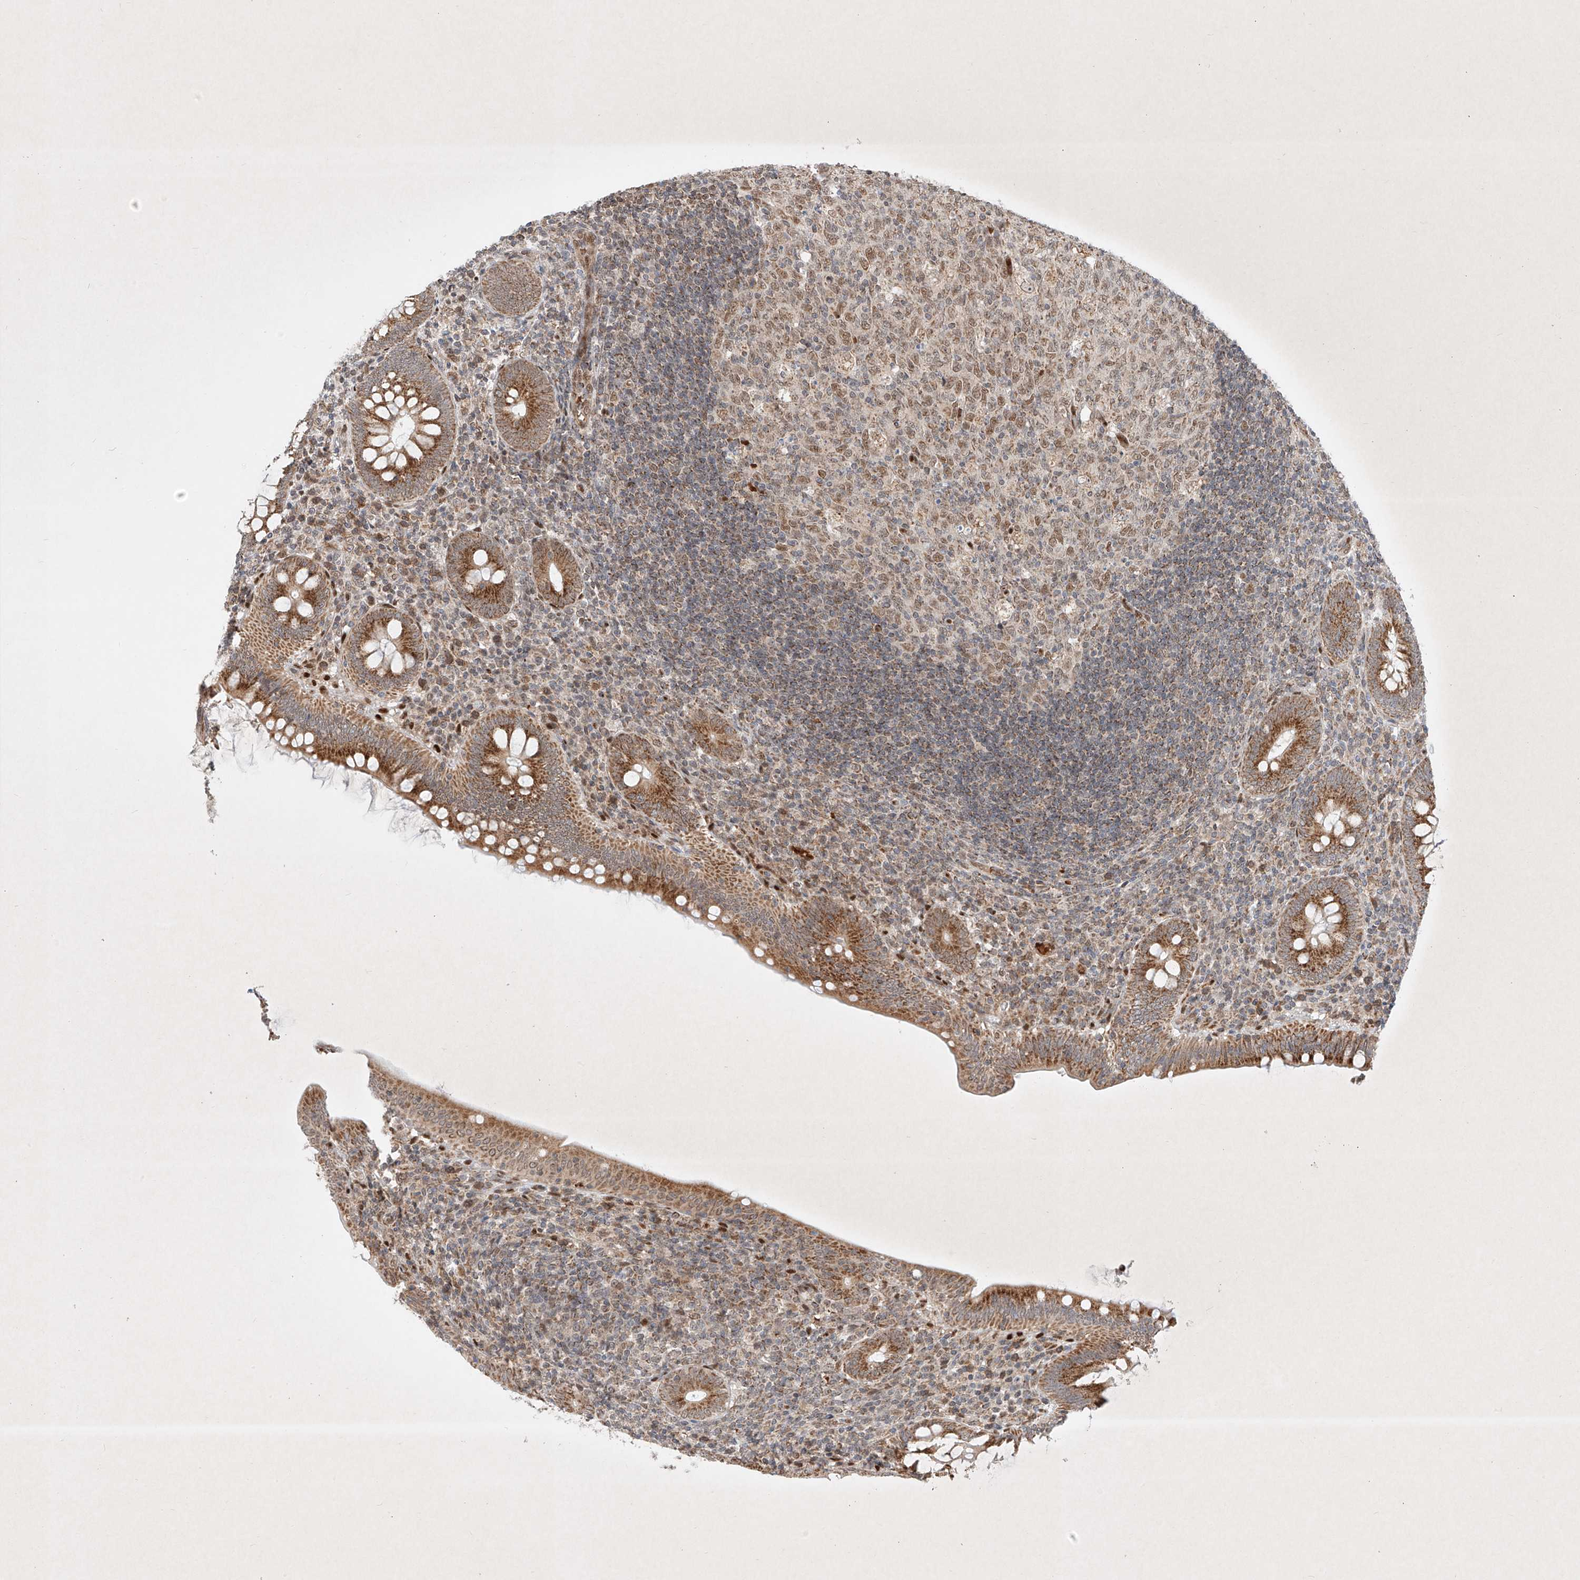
{"staining": {"intensity": "moderate", "quantity": ">75%", "location": "cytoplasmic/membranous,nuclear"}, "tissue": "appendix", "cell_type": "Glandular cells", "image_type": "normal", "snomed": [{"axis": "morphology", "description": "Normal tissue, NOS"}, {"axis": "topography", "description": "Appendix"}], "caption": "A brown stain shows moderate cytoplasmic/membranous,nuclear positivity of a protein in glandular cells of benign human appendix. Using DAB (brown) and hematoxylin (blue) stains, captured at high magnification using brightfield microscopy.", "gene": "EPG5", "patient": {"sex": "male", "age": 14}}